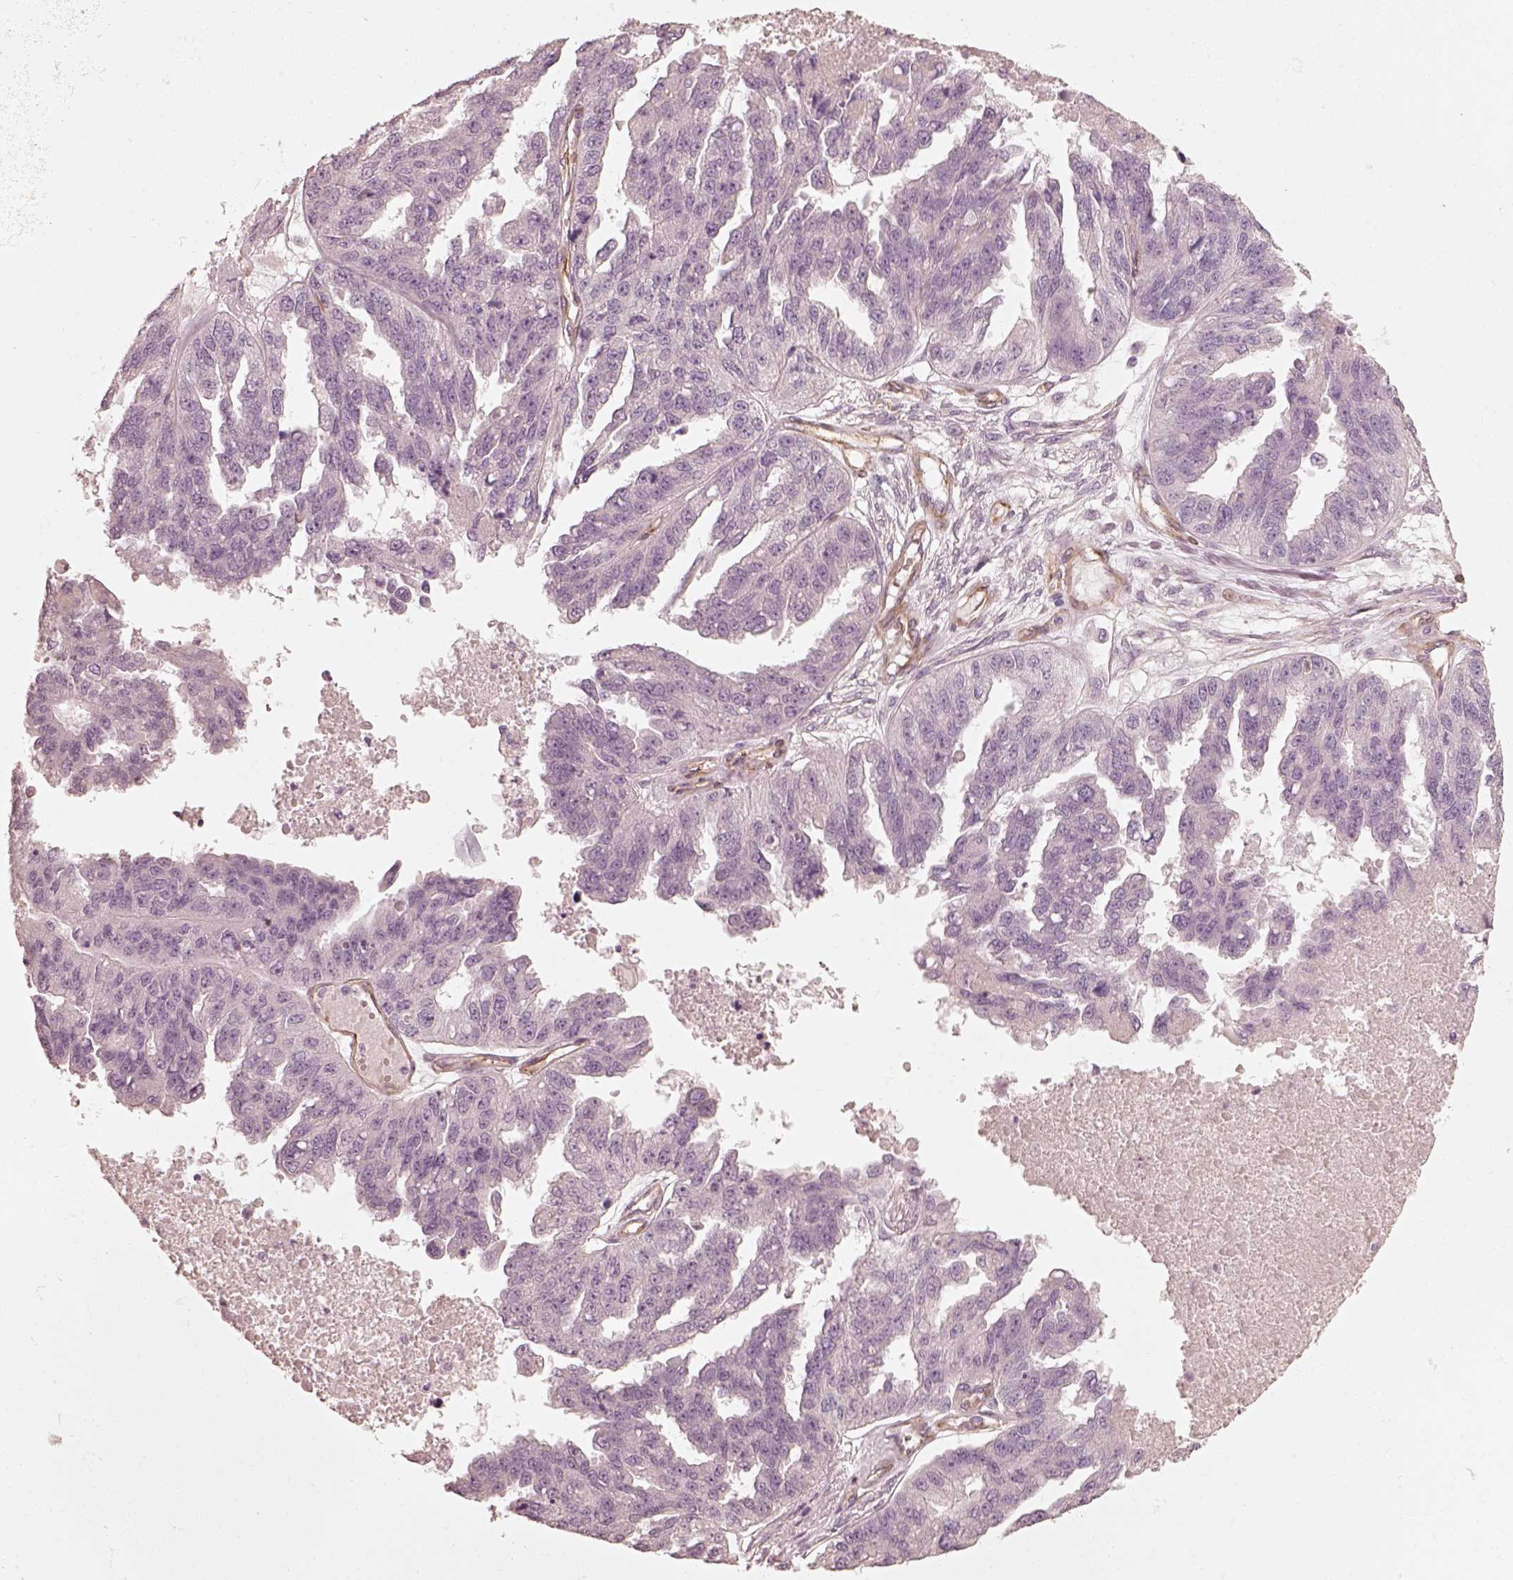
{"staining": {"intensity": "negative", "quantity": "none", "location": "none"}, "tissue": "ovarian cancer", "cell_type": "Tumor cells", "image_type": "cancer", "snomed": [{"axis": "morphology", "description": "Cystadenocarcinoma, serous, NOS"}, {"axis": "topography", "description": "Ovary"}], "caption": "Image shows no significant protein positivity in tumor cells of ovarian serous cystadenocarcinoma. (IHC, brightfield microscopy, high magnification).", "gene": "CRYM", "patient": {"sex": "female", "age": 58}}